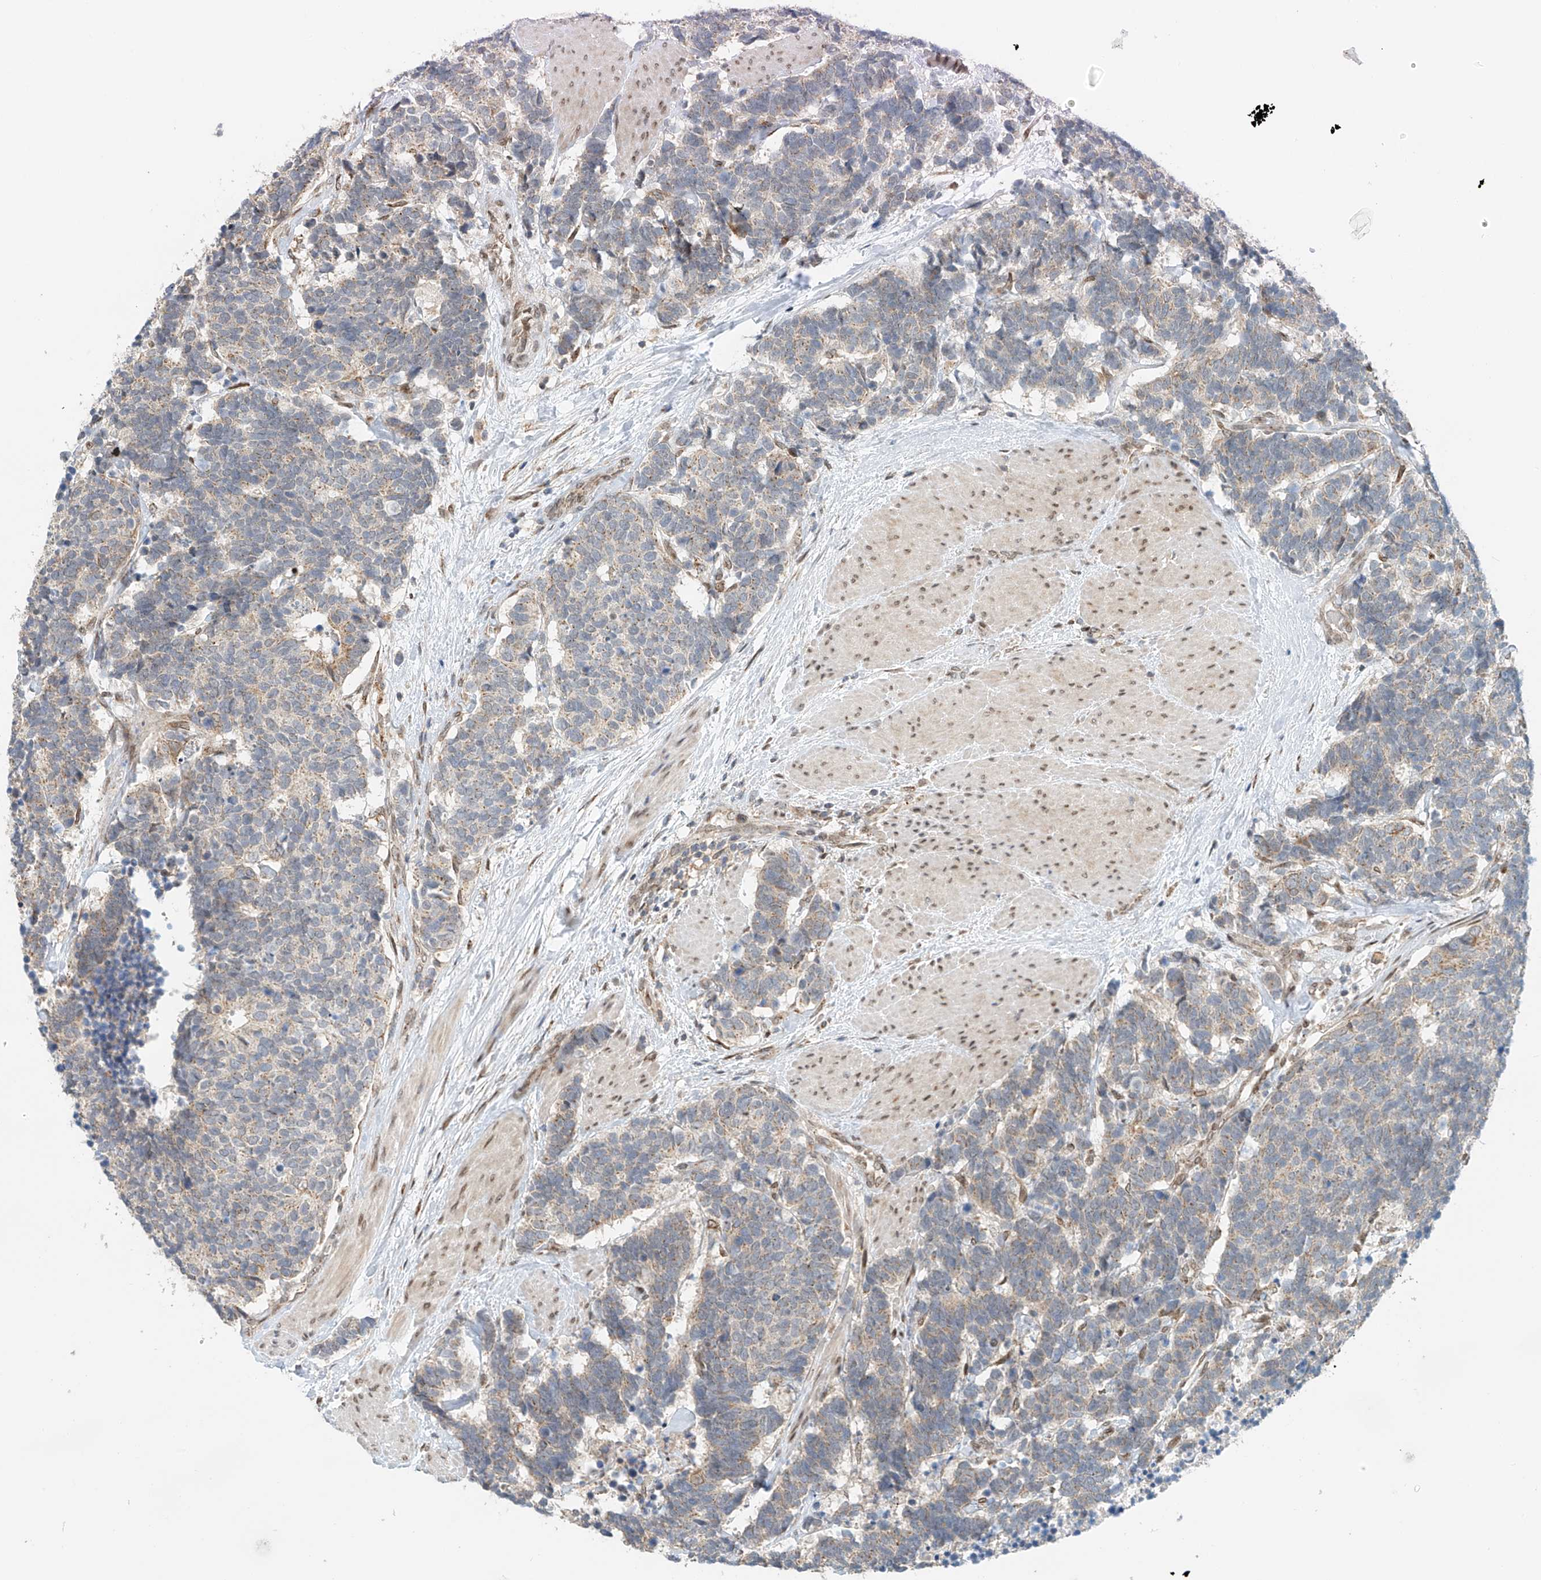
{"staining": {"intensity": "weak", "quantity": "<25%", "location": "cytoplasmic/membranous"}, "tissue": "carcinoid", "cell_type": "Tumor cells", "image_type": "cancer", "snomed": [{"axis": "morphology", "description": "Carcinoma, NOS"}, {"axis": "morphology", "description": "Carcinoid, malignant, NOS"}, {"axis": "topography", "description": "Urinary bladder"}], "caption": "DAB (3,3'-diaminobenzidine) immunohistochemical staining of carcinoid exhibits no significant positivity in tumor cells. (Brightfield microscopy of DAB (3,3'-diaminobenzidine) immunohistochemistry (IHC) at high magnification).", "gene": "STARD9", "patient": {"sex": "male", "age": 57}}